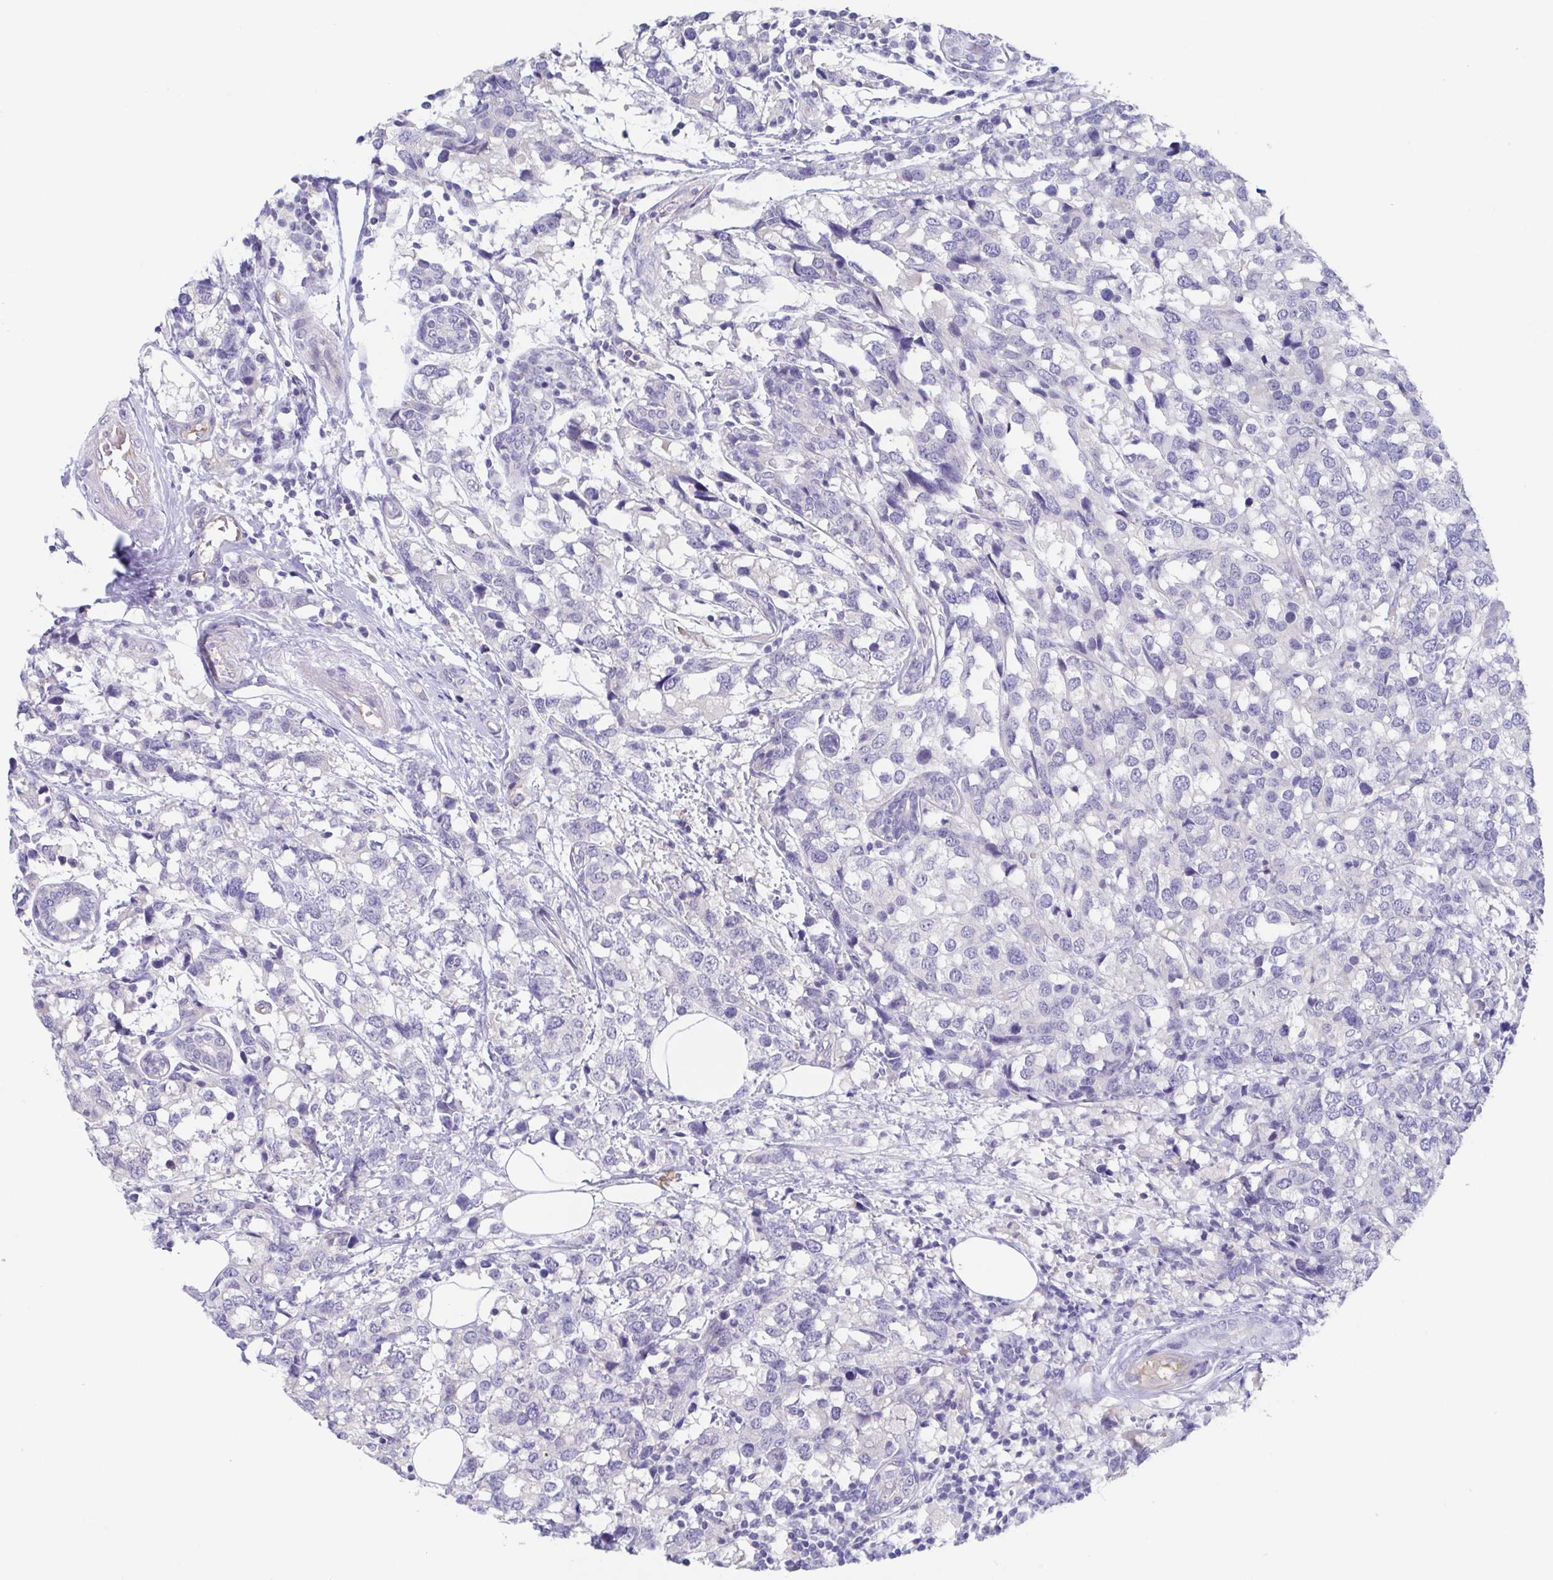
{"staining": {"intensity": "negative", "quantity": "none", "location": "none"}, "tissue": "breast cancer", "cell_type": "Tumor cells", "image_type": "cancer", "snomed": [{"axis": "morphology", "description": "Lobular carcinoma"}, {"axis": "topography", "description": "Breast"}], "caption": "Tumor cells show no significant expression in breast cancer. The staining is performed using DAB brown chromogen with nuclei counter-stained in using hematoxylin.", "gene": "TEX12", "patient": {"sex": "female", "age": 59}}